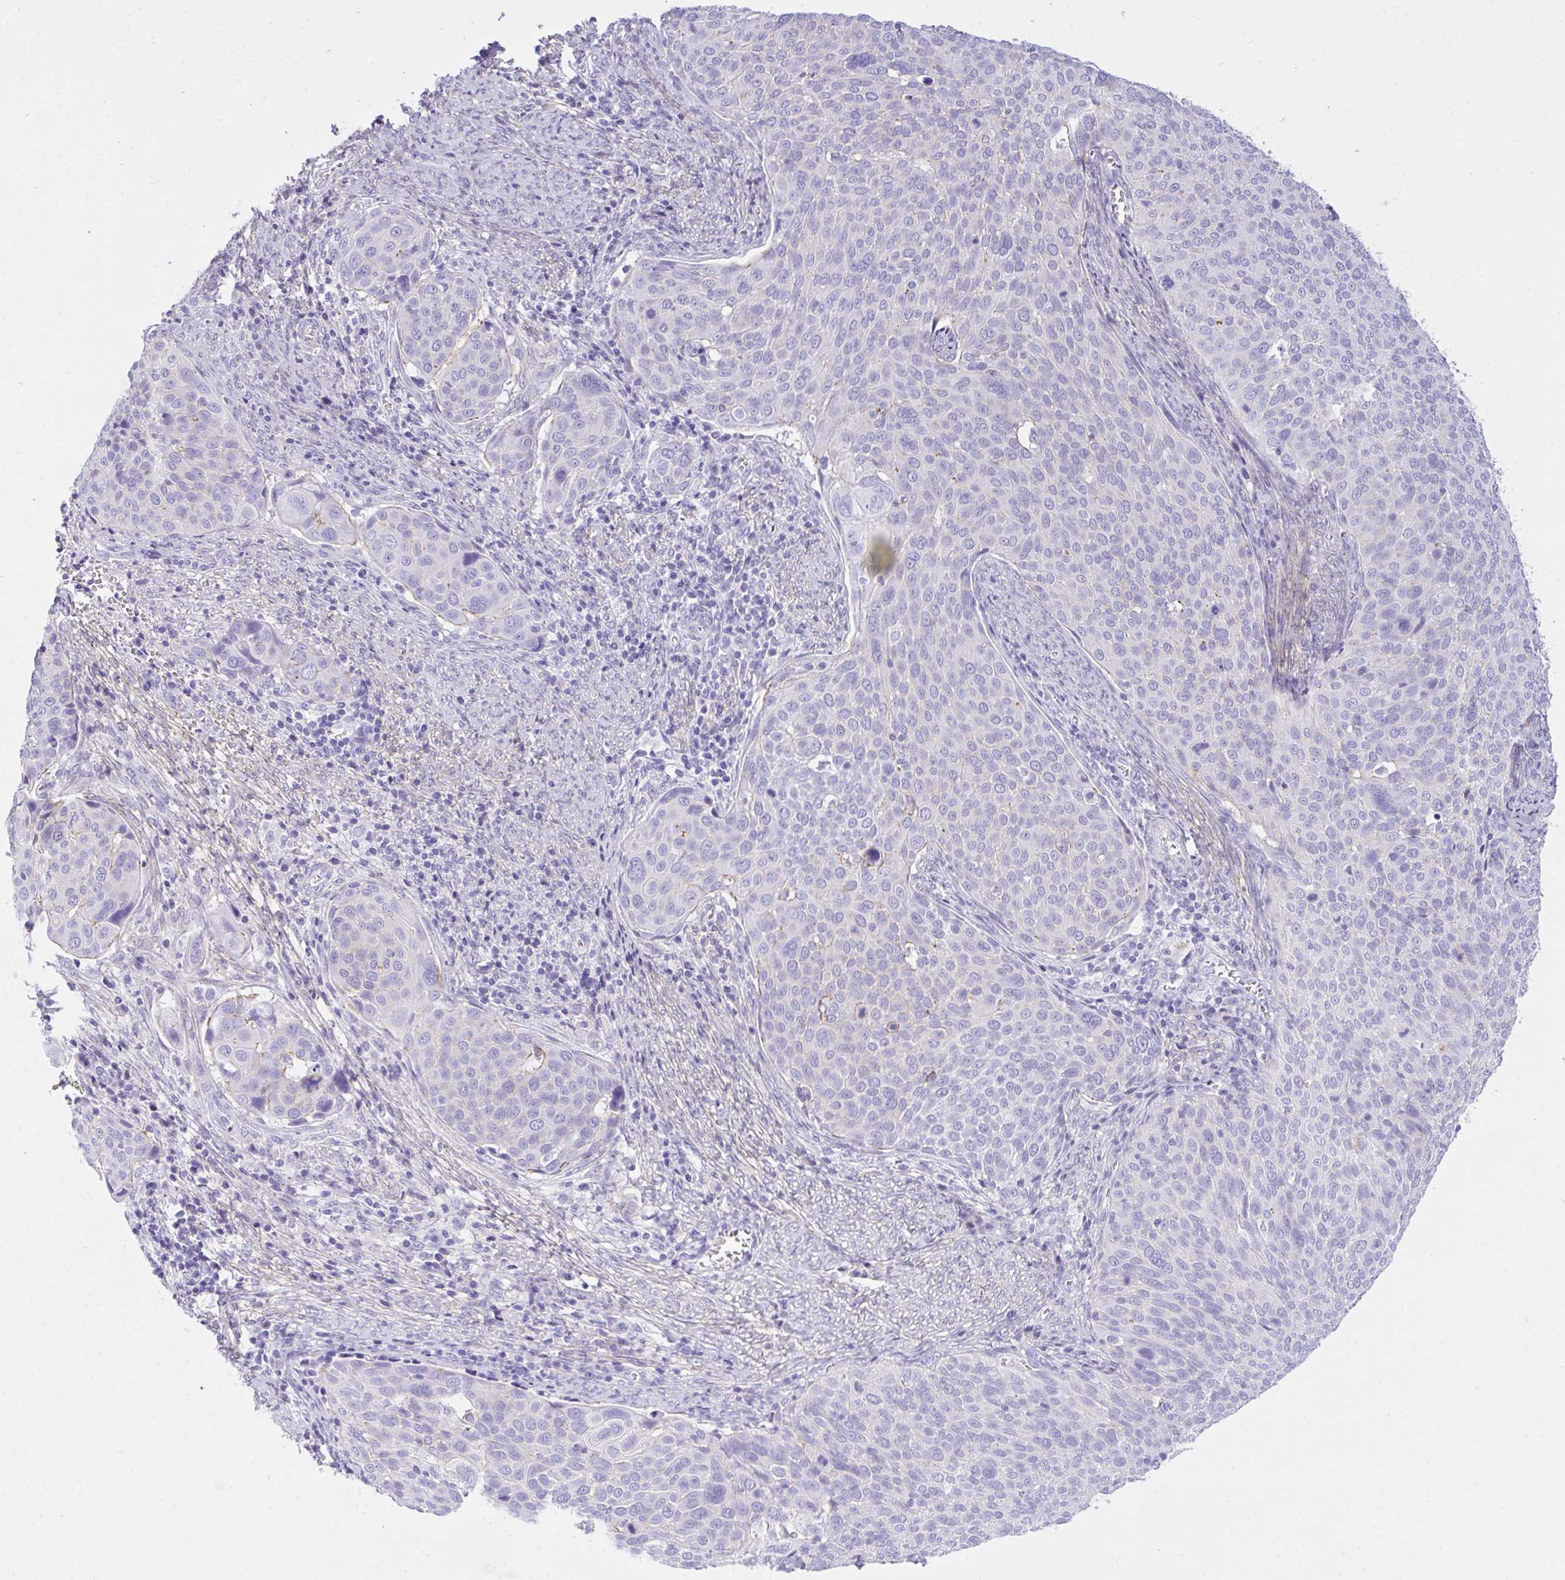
{"staining": {"intensity": "negative", "quantity": "none", "location": "none"}, "tissue": "cervical cancer", "cell_type": "Tumor cells", "image_type": "cancer", "snomed": [{"axis": "morphology", "description": "Squamous cell carcinoma, NOS"}, {"axis": "topography", "description": "Cervix"}], "caption": "Squamous cell carcinoma (cervical) stained for a protein using immunohistochemistry shows no staining tumor cells.", "gene": "TLN2", "patient": {"sex": "female", "age": 39}}